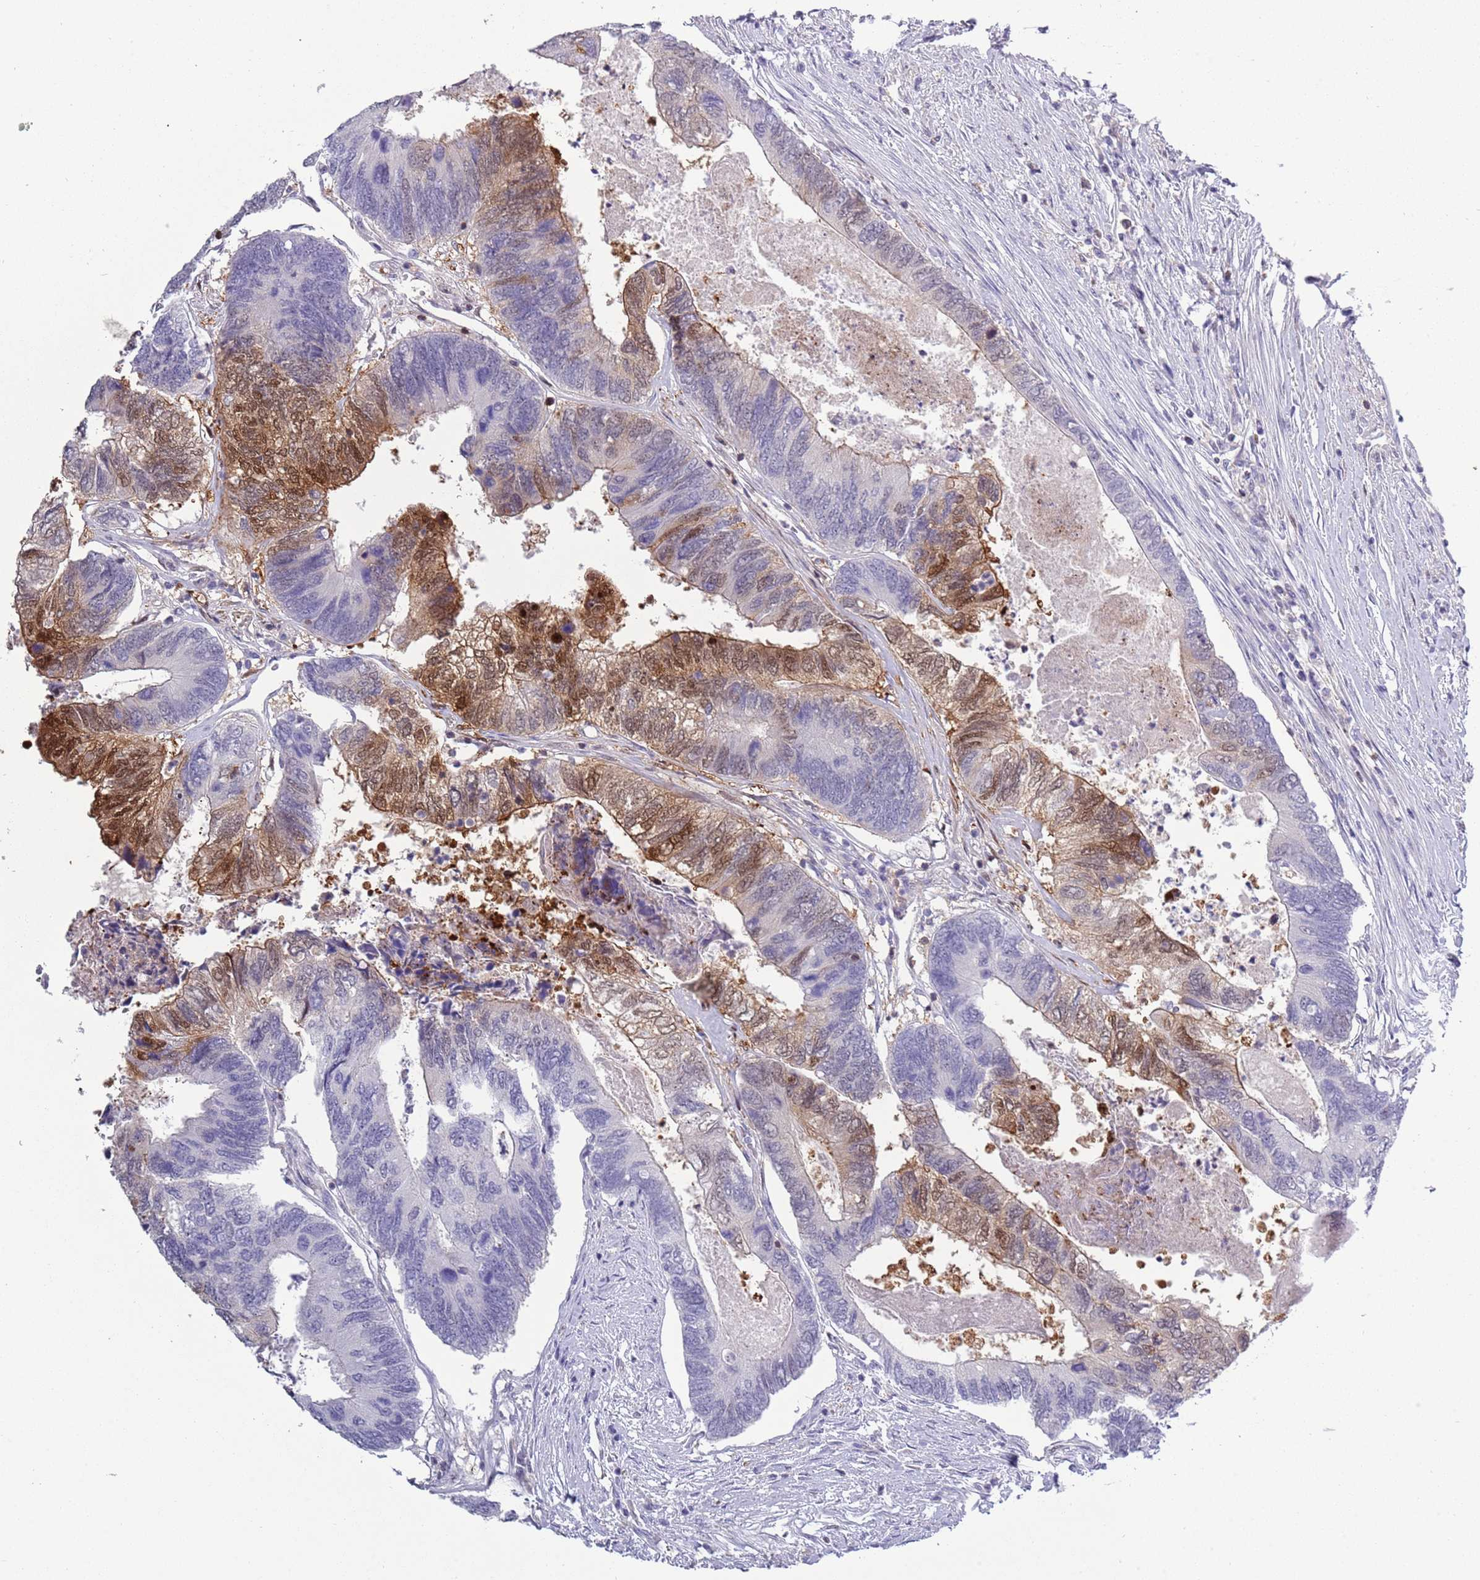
{"staining": {"intensity": "moderate", "quantity": "<25%", "location": "cytoplasmic/membranous,nuclear"}, "tissue": "colorectal cancer", "cell_type": "Tumor cells", "image_type": "cancer", "snomed": [{"axis": "morphology", "description": "Adenocarcinoma, NOS"}, {"axis": "topography", "description": "Colon"}], "caption": "Immunohistochemistry histopathology image of neoplastic tissue: human colorectal cancer (adenocarcinoma) stained using immunohistochemistry (IHC) reveals low levels of moderate protein expression localized specifically in the cytoplasmic/membranous and nuclear of tumor cells, appearing as a cytoplasmic/membranous and nuclear brown color.", "gene": "NBPF6", "patient": {"sex": "female", "age": 67}}